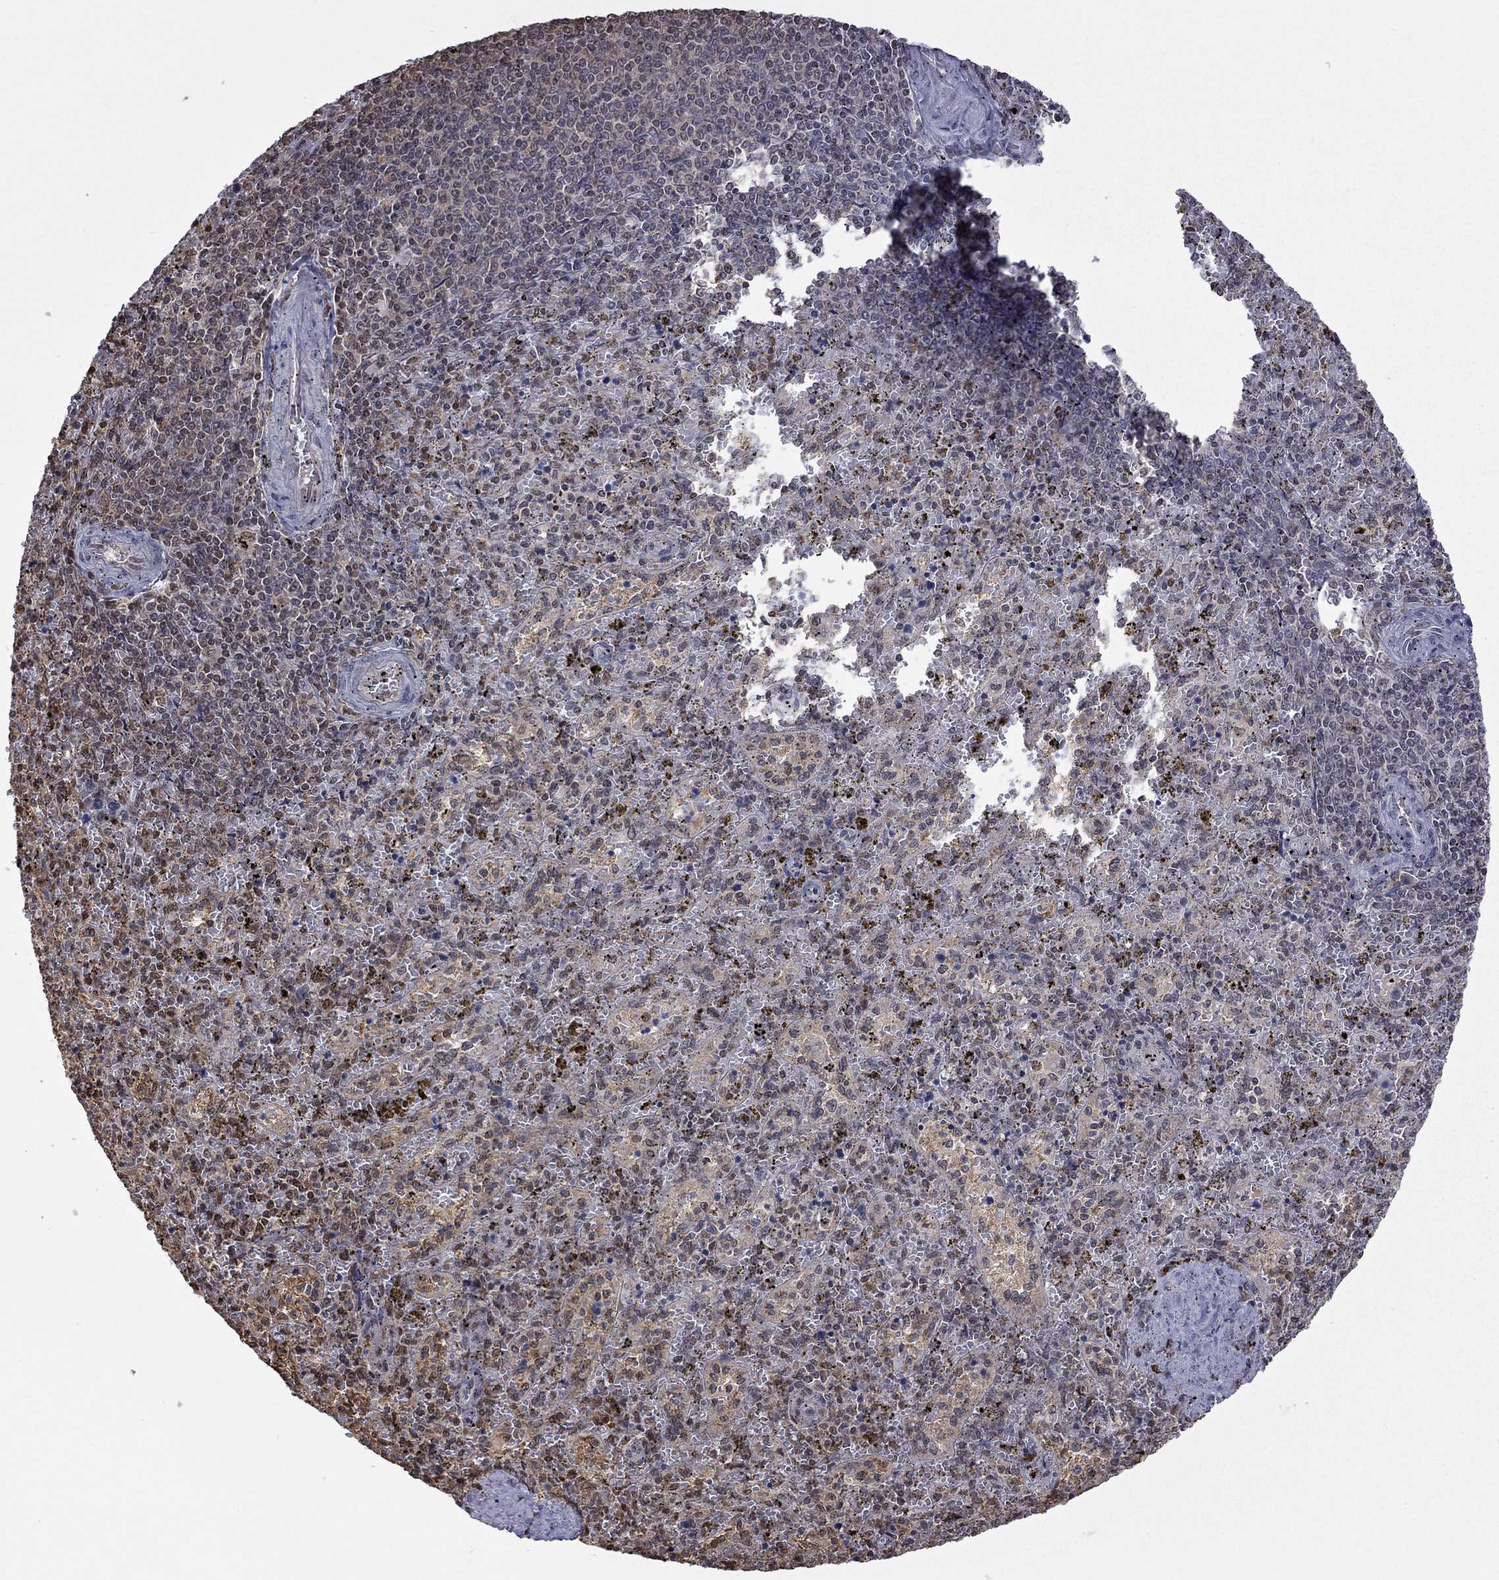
{"staining": {"intensity": "weak", "quantity": "<25%", "location": "nuclear"}, "tissue": "spleen", "cell_type": "Cells in red pulp", "image_type": "normal", "snomed": [{"axis": "morphology", "description": "Normal tissue, NOS"}, {"axis": "topography", "description": "Spleen"}], "caption": "IHC of unremarkable human spleen reveals no expression in cells in red pulp.", "gene": "RFWD3", "patient": {"sex": "female", "age": 50}}